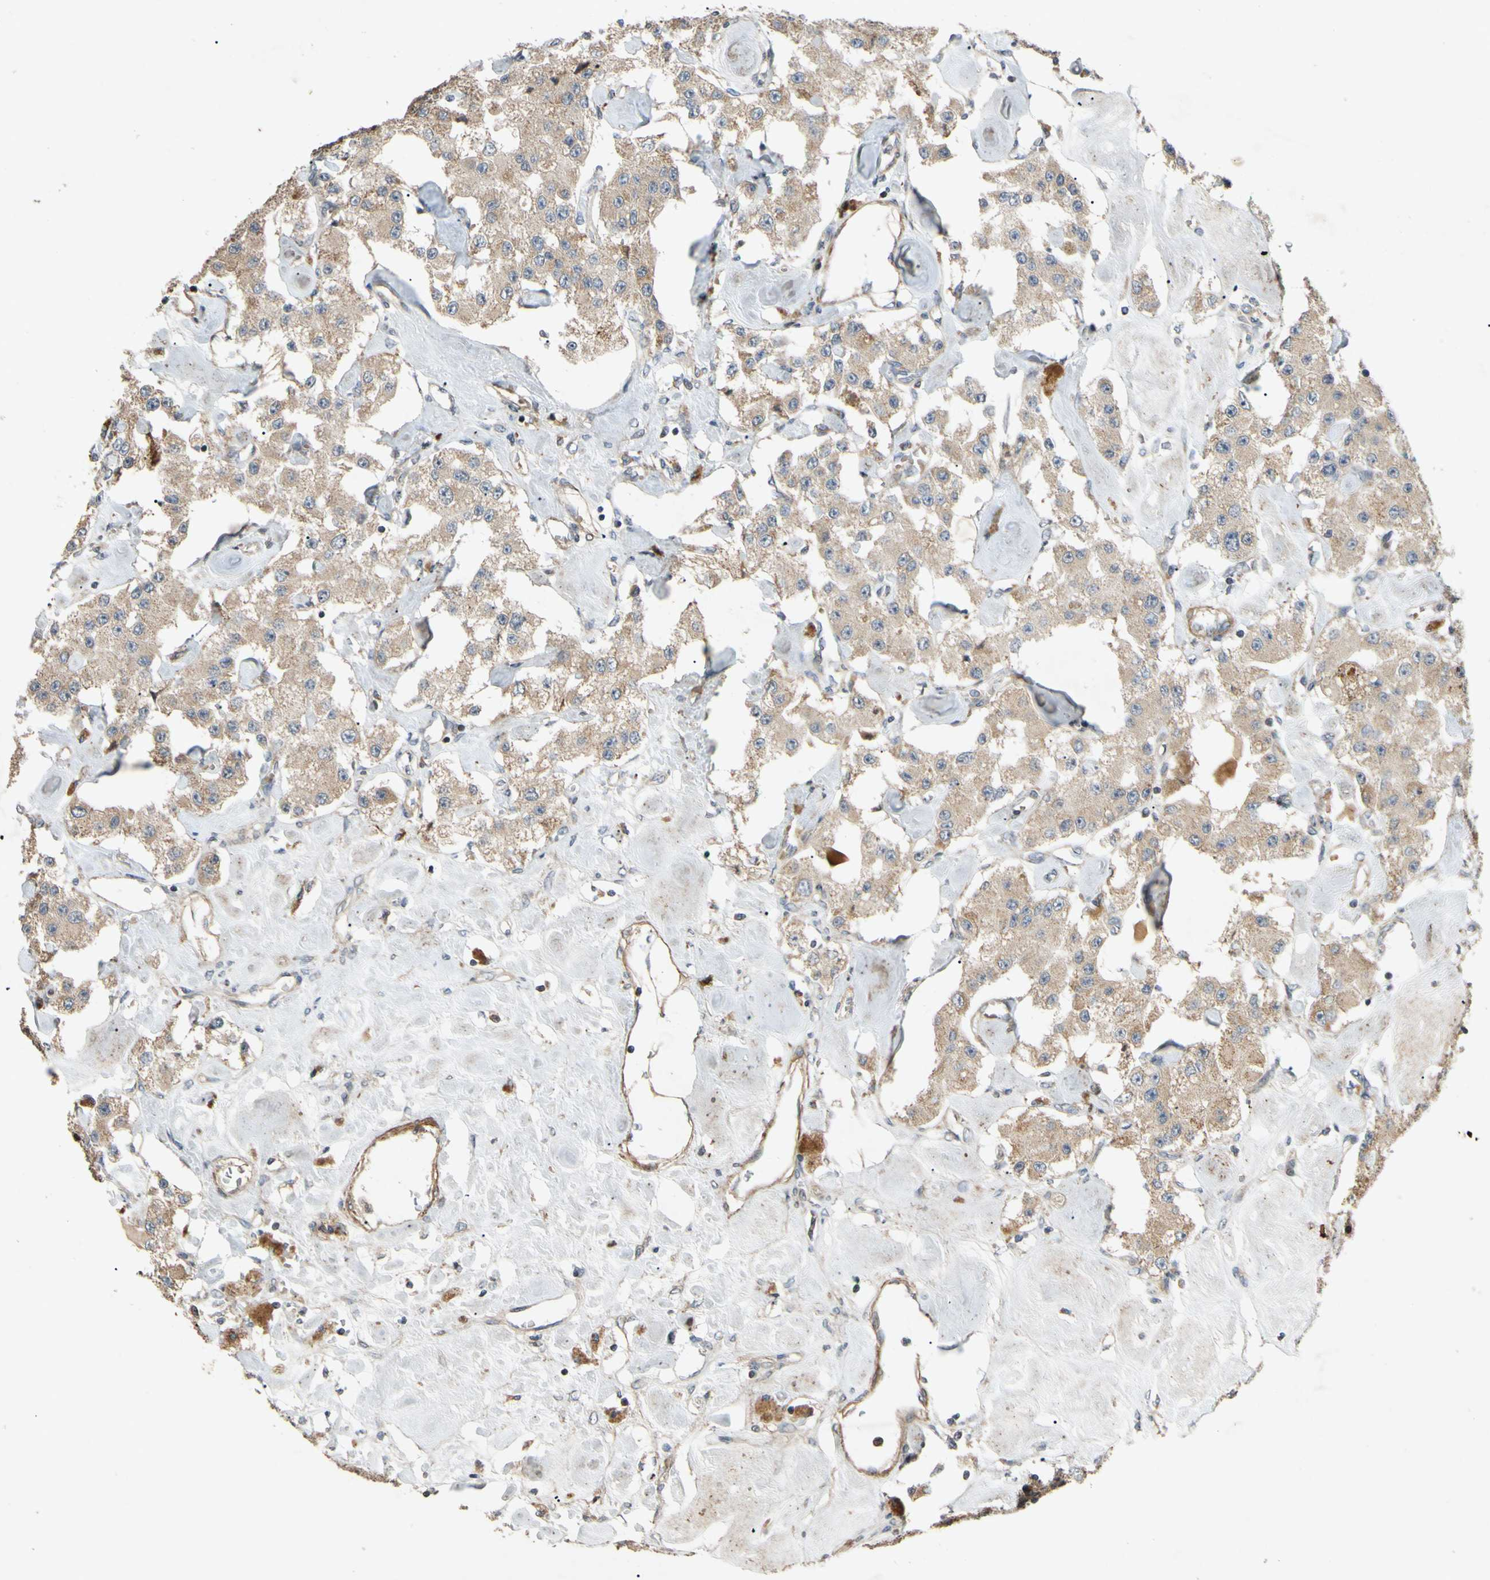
{"staining": {"intensity": "weak", "quantity": ">75%", "location": "cytoplasmic/membranous"}, "tissue": "carcinoid", "cell_type": "Tumor cells", "image_type": "cancer", "snomed": [{"axis": "morphology", "description": "Carcinoid, malignant, NOS"}, {"axis": "topography", "description": "Pancreas"}], "caption": "IHC histopathology image of neoplastic tissue: human carcinoid (malignant) stained using immunohistochemistry shows low levels of weak protein expression localized specifically in the cytoplasmic/membranous of tumor cells, appearing as a cytoplasmic/membranous brown color.", "gene": "PARD6A", "patient": {"sex": "male", "age": 41}}